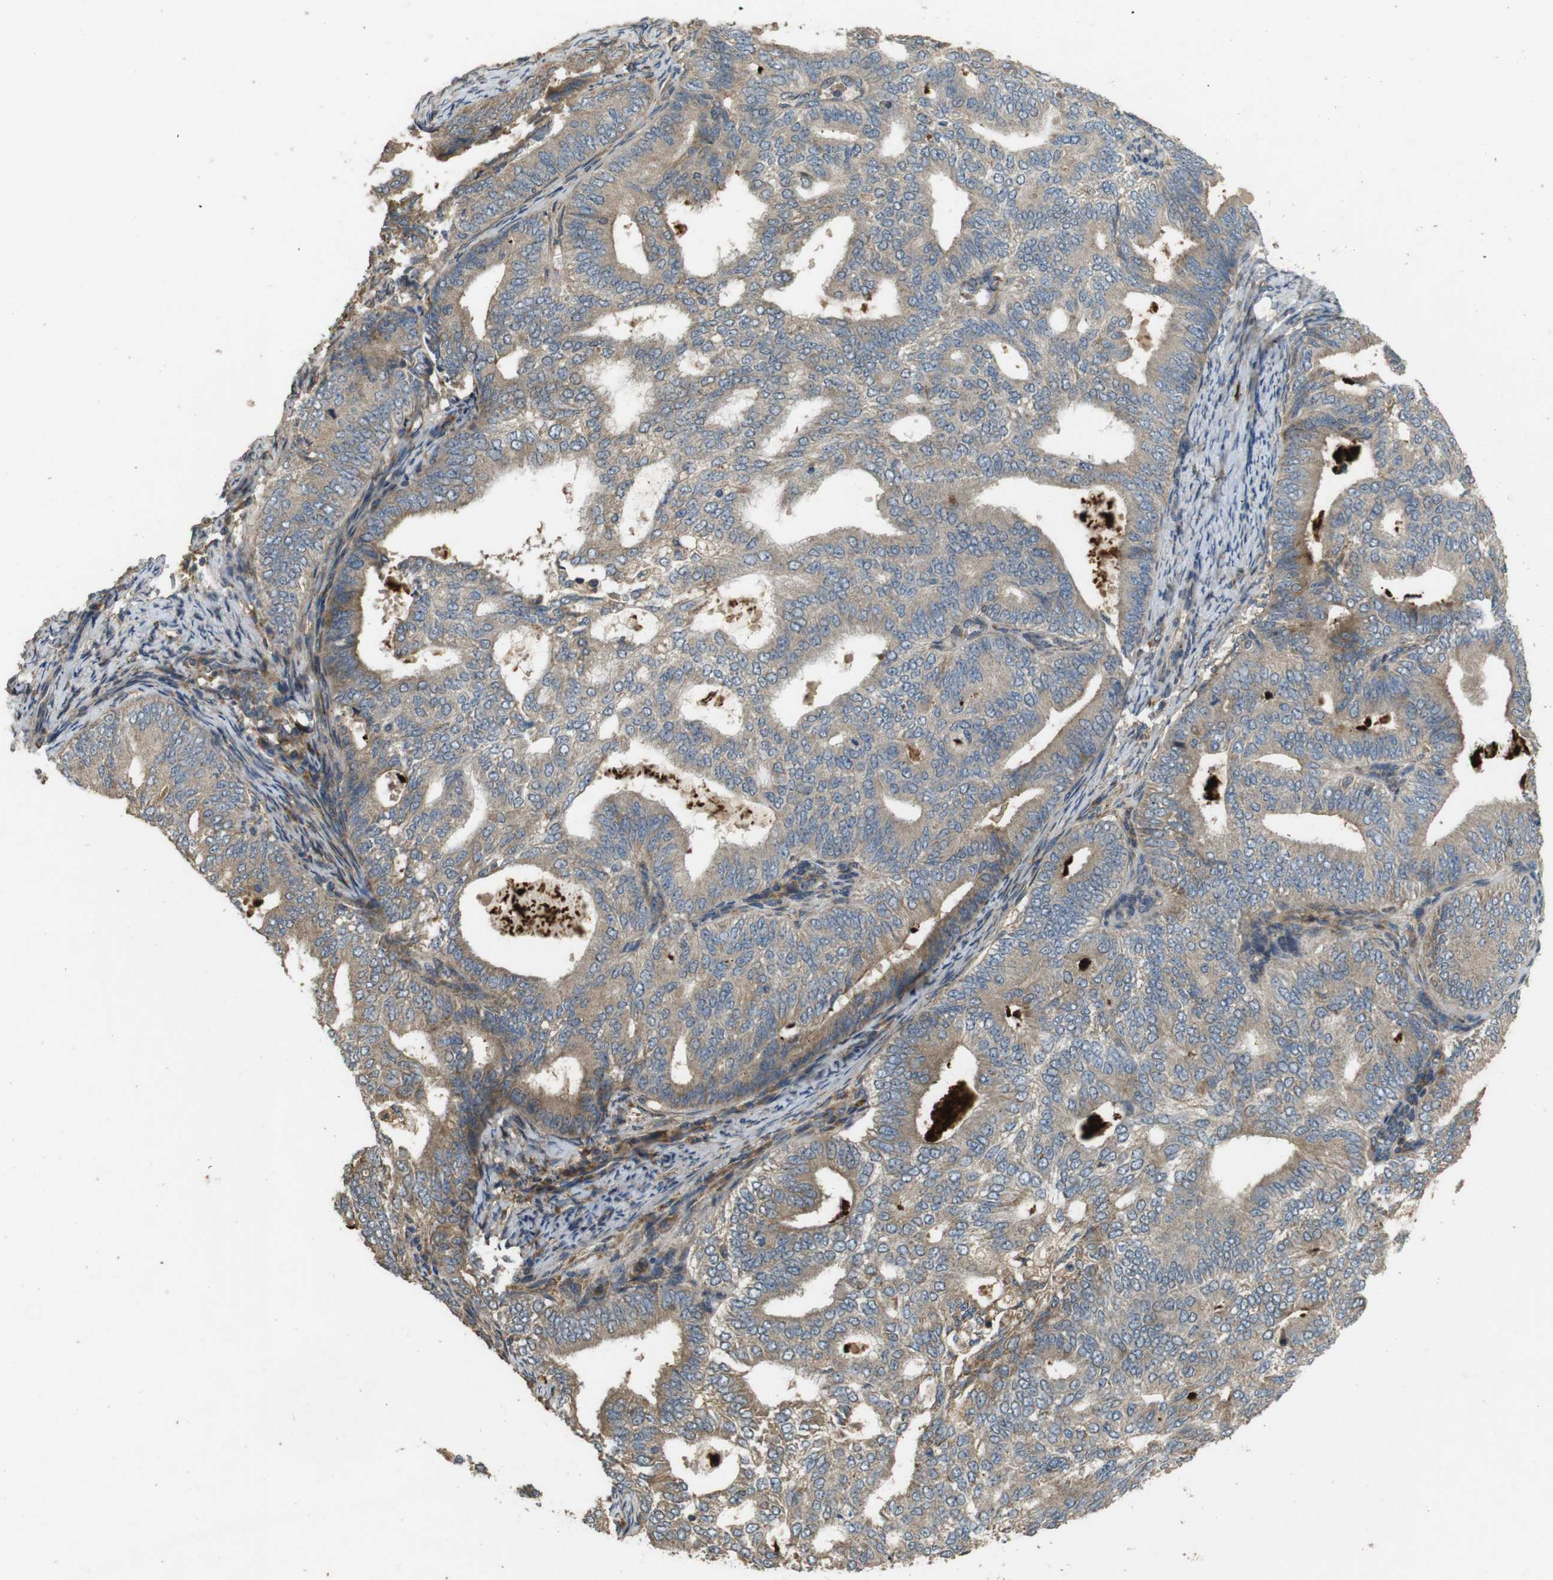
{"staining": {"intensity": "moderate", "quantity": ">75%", "location": "cytoplasmic/membranous"}, "tissue": "endometrial cancer", "cell_type": "Tumor cells", "image_type": "cancer", "snomed": [{"axis": "morphology", "description": "Adenocarcinoma, NOS"}, {"axis": "topography", "description": "Endometrium"}], "caption": "Immunohistochemistry image of human adenocarcinoma (endometrial) stained for a protein (brown), which reveals medium levels of moderate cytoplasmic/membranous expression in approximately >75% of tumor cells.", "gene": "ARHGAP24", "patient": {"sex": "female", "age": 58}}